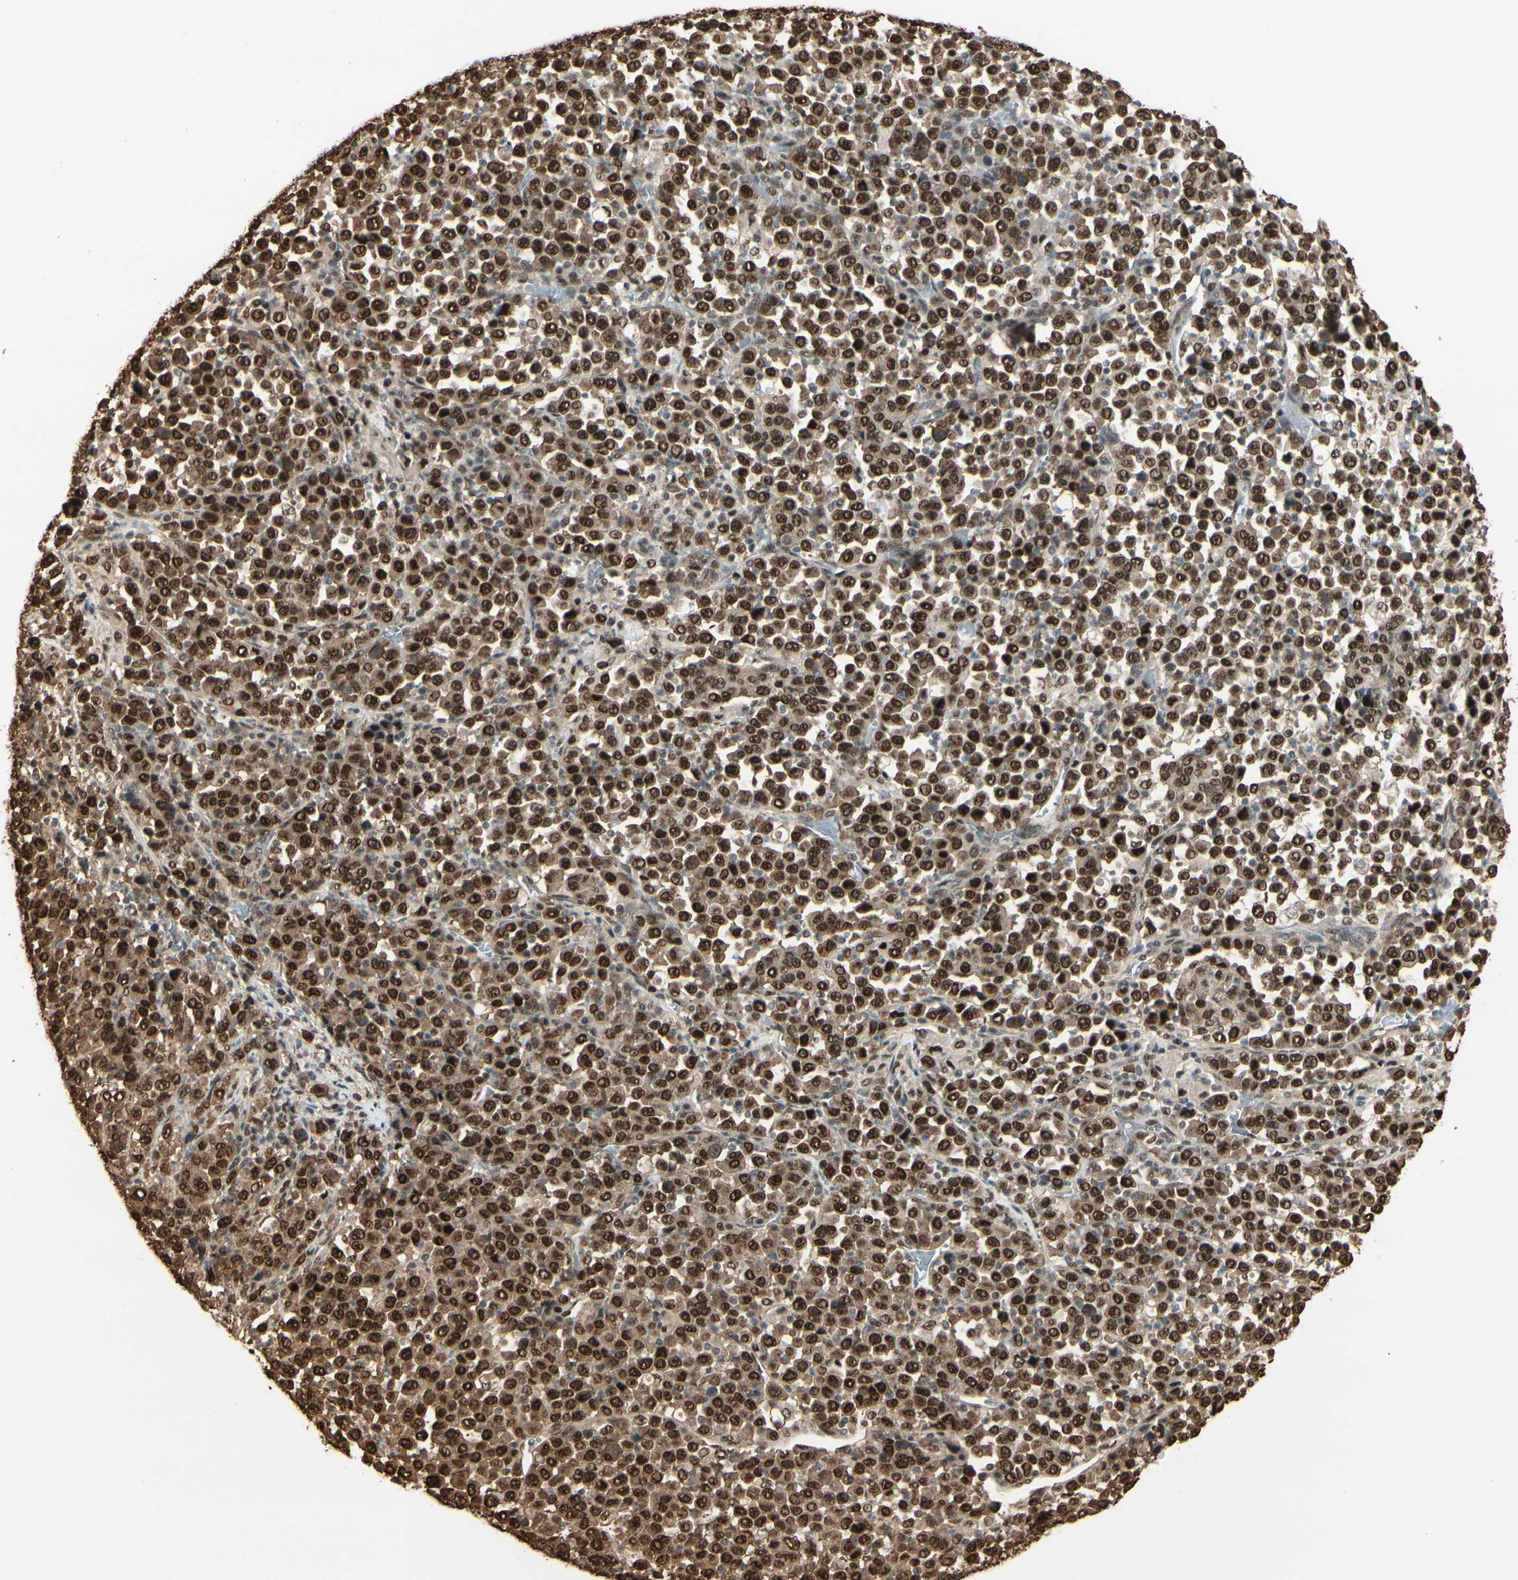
{"staining": {"intensity": "strong", "quantity": ">75%", "location": "cytoplasmic/membranous,nuclear"}, "tissue": "stomach cancer", "cell_type": "Tumor cells", "image_type": "cancer", "snomed": [{"axis": "morphology", "description": "Normal tissue, NOS"}, {"axis": "morphology", "description": "Adenocarcinoma, NOS"}, {"axis": "topography", "description": "Stomach, upper"}, {"axis": "topography", "description": "Stomach"}], "caption": "Stomach adenocarcinoma was stained to show a protein in brown. There is high levels of strong cytoplasmic/membranous and nuclear expression in about >75% of tumor cells. (IHC, brightfield microscopy, high magnification).", "gene": "HSF1", "patient": {"sex": "male", "age": 59}}